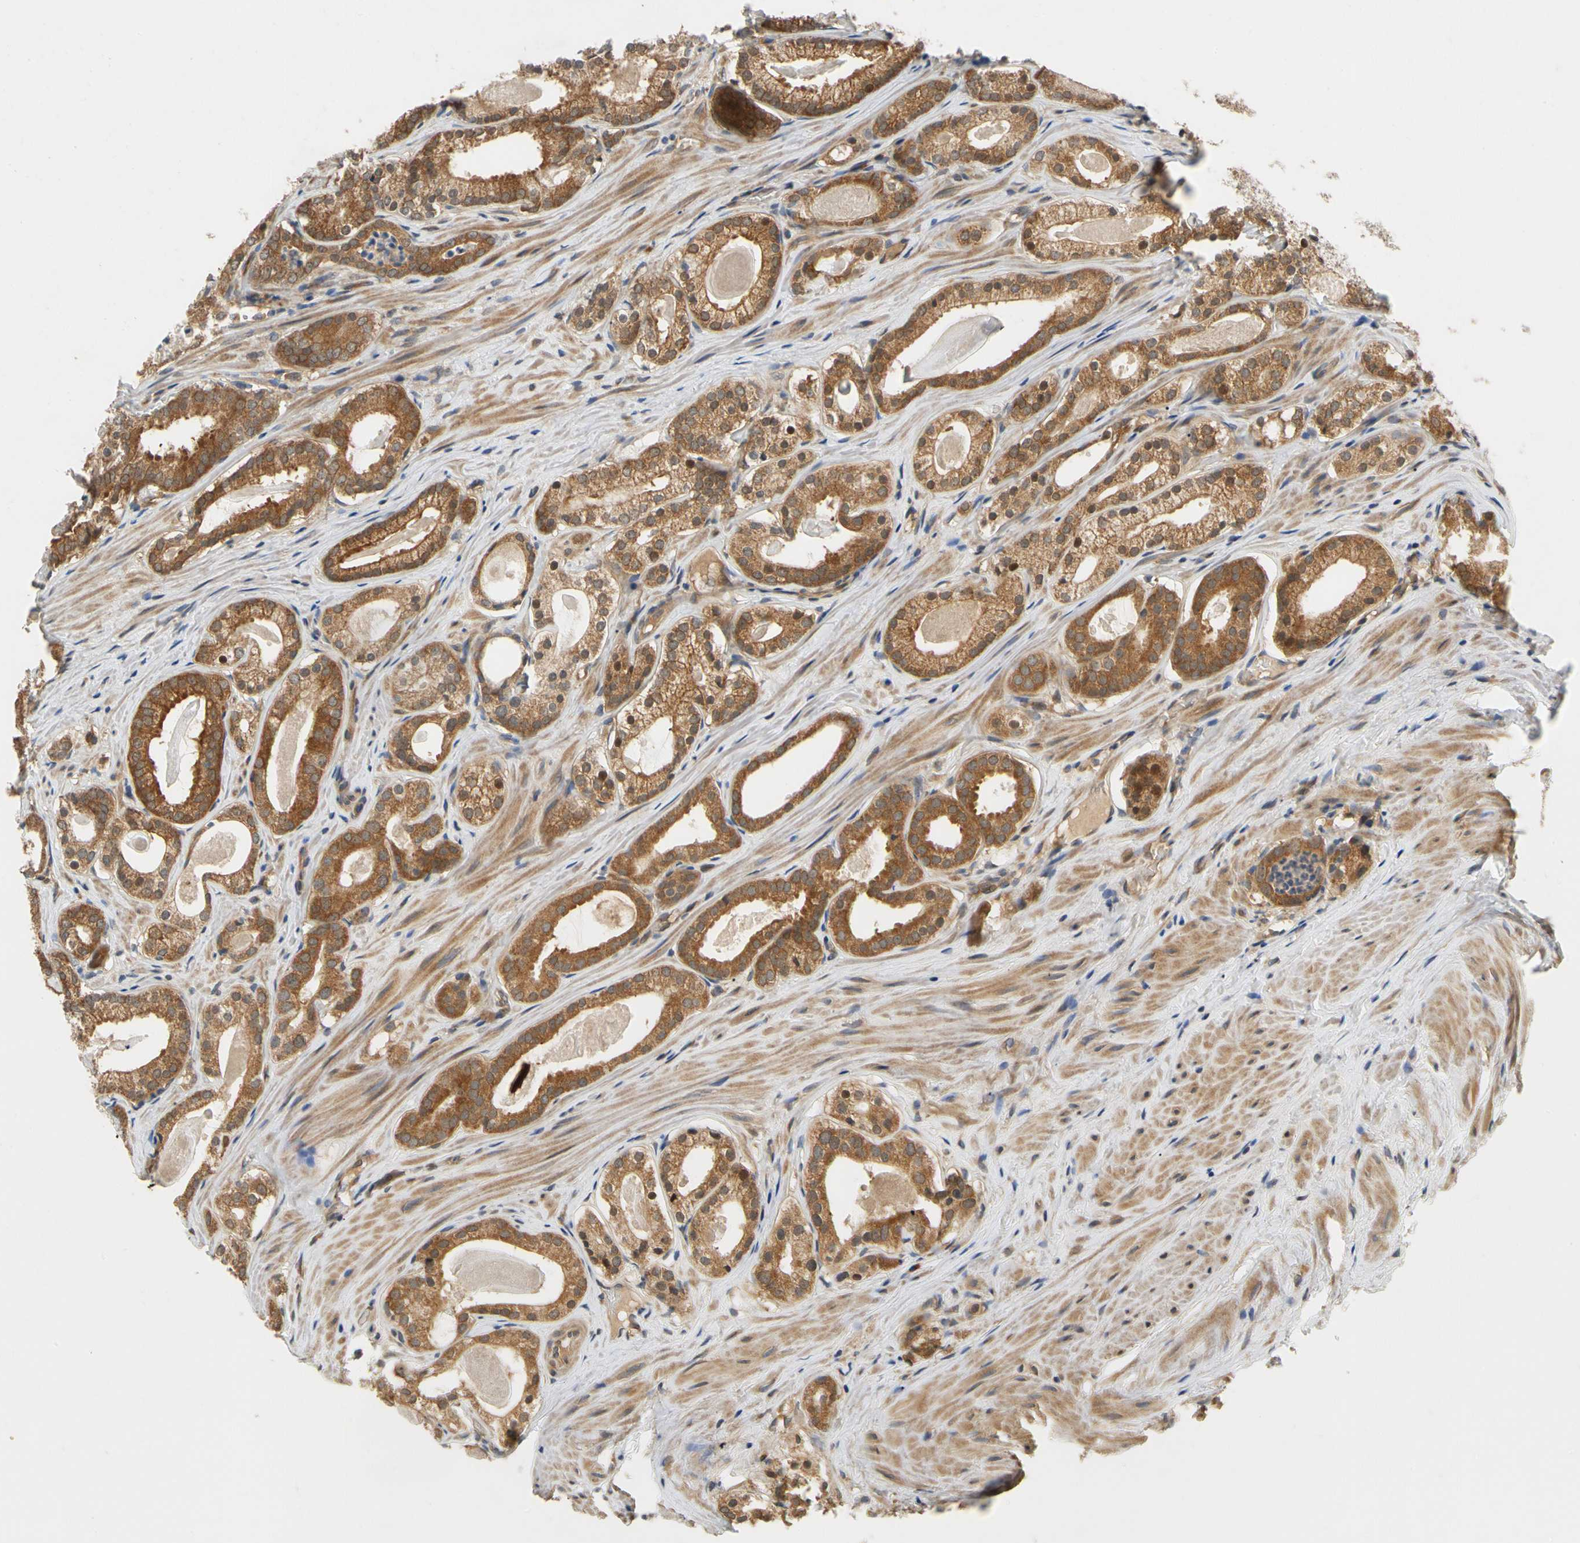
{"staining": {"intensity": "strong", "quantity": ">75%", "location": "cytoplasmic/membranous,nuclear"}, "tissue": "prostate cancer", "cell_type": "Tumor cells", "image_type": "cancer", "snomed": [{"axis": "morphology", "description": "Adenocarcinoma, Low grade"}, {"axis": "topography", "description": "Prostate"}], "caption": "Human prostate low-grade adenocarcinoma stained with a brown dye reveals strong cytoplasmic/membranous and nuclear positive staining in about >75% of tumor cells.", "gene": "TDRP", "patient": {"sex": "male", "age": 59}}